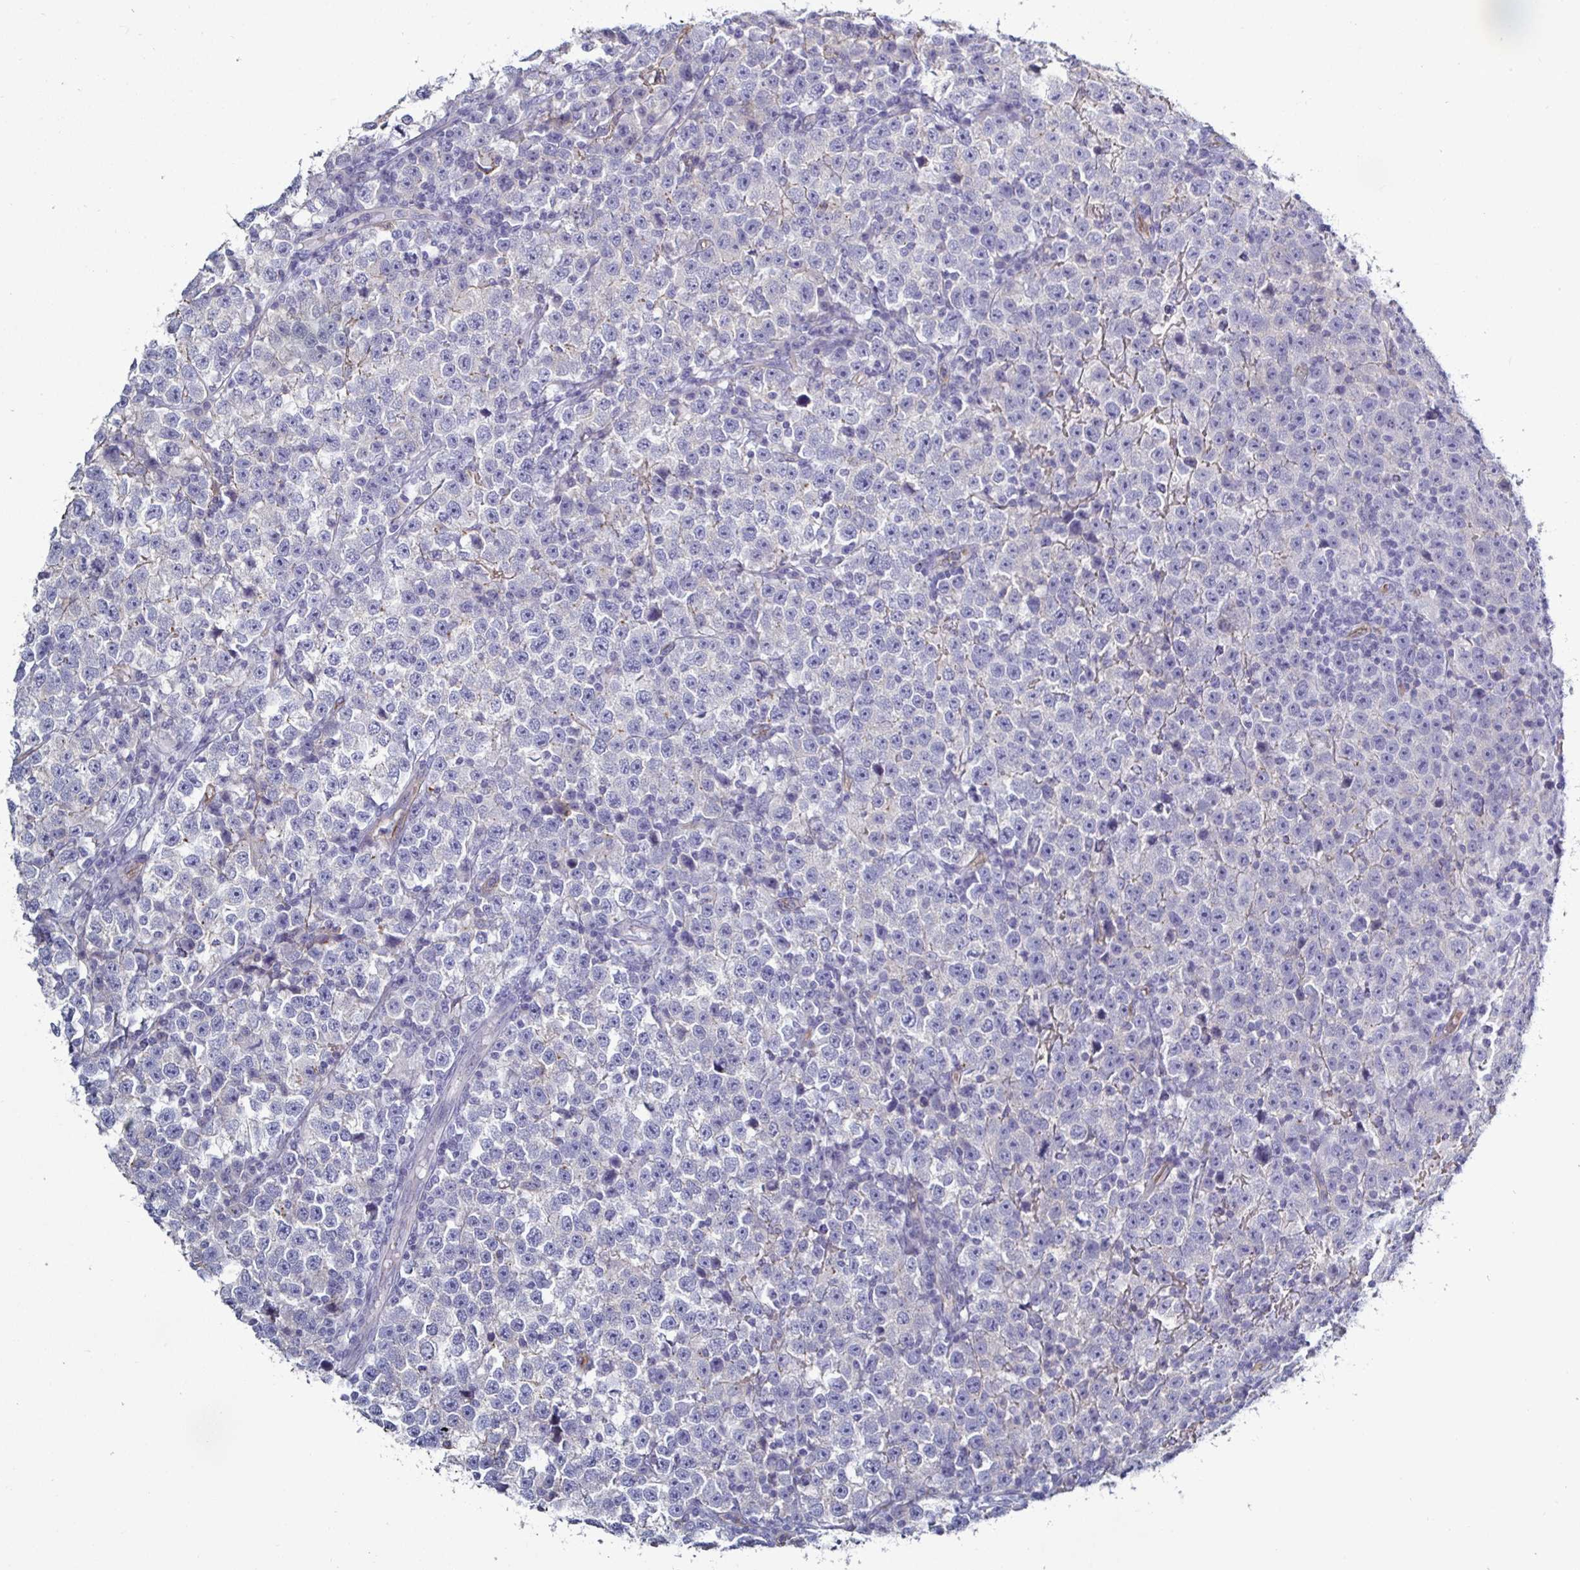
{"staining": {"intensity": "negative", "quantity": "none", "location": "none"}, "tissue": "testis cancer", "cell_type": "Tumor cells", "image_type": "cancer", "snomed": [{"axis": "morphology", "description": "Seminoma, NOS"}, {"axis": "topography", "description": "Testis"}], "caption": "This is an IHC image of testis cancer. There is no positivity in tumor cells.", "gene": "ACSBG2", "patient": {"sex": "male", "age": 43}}